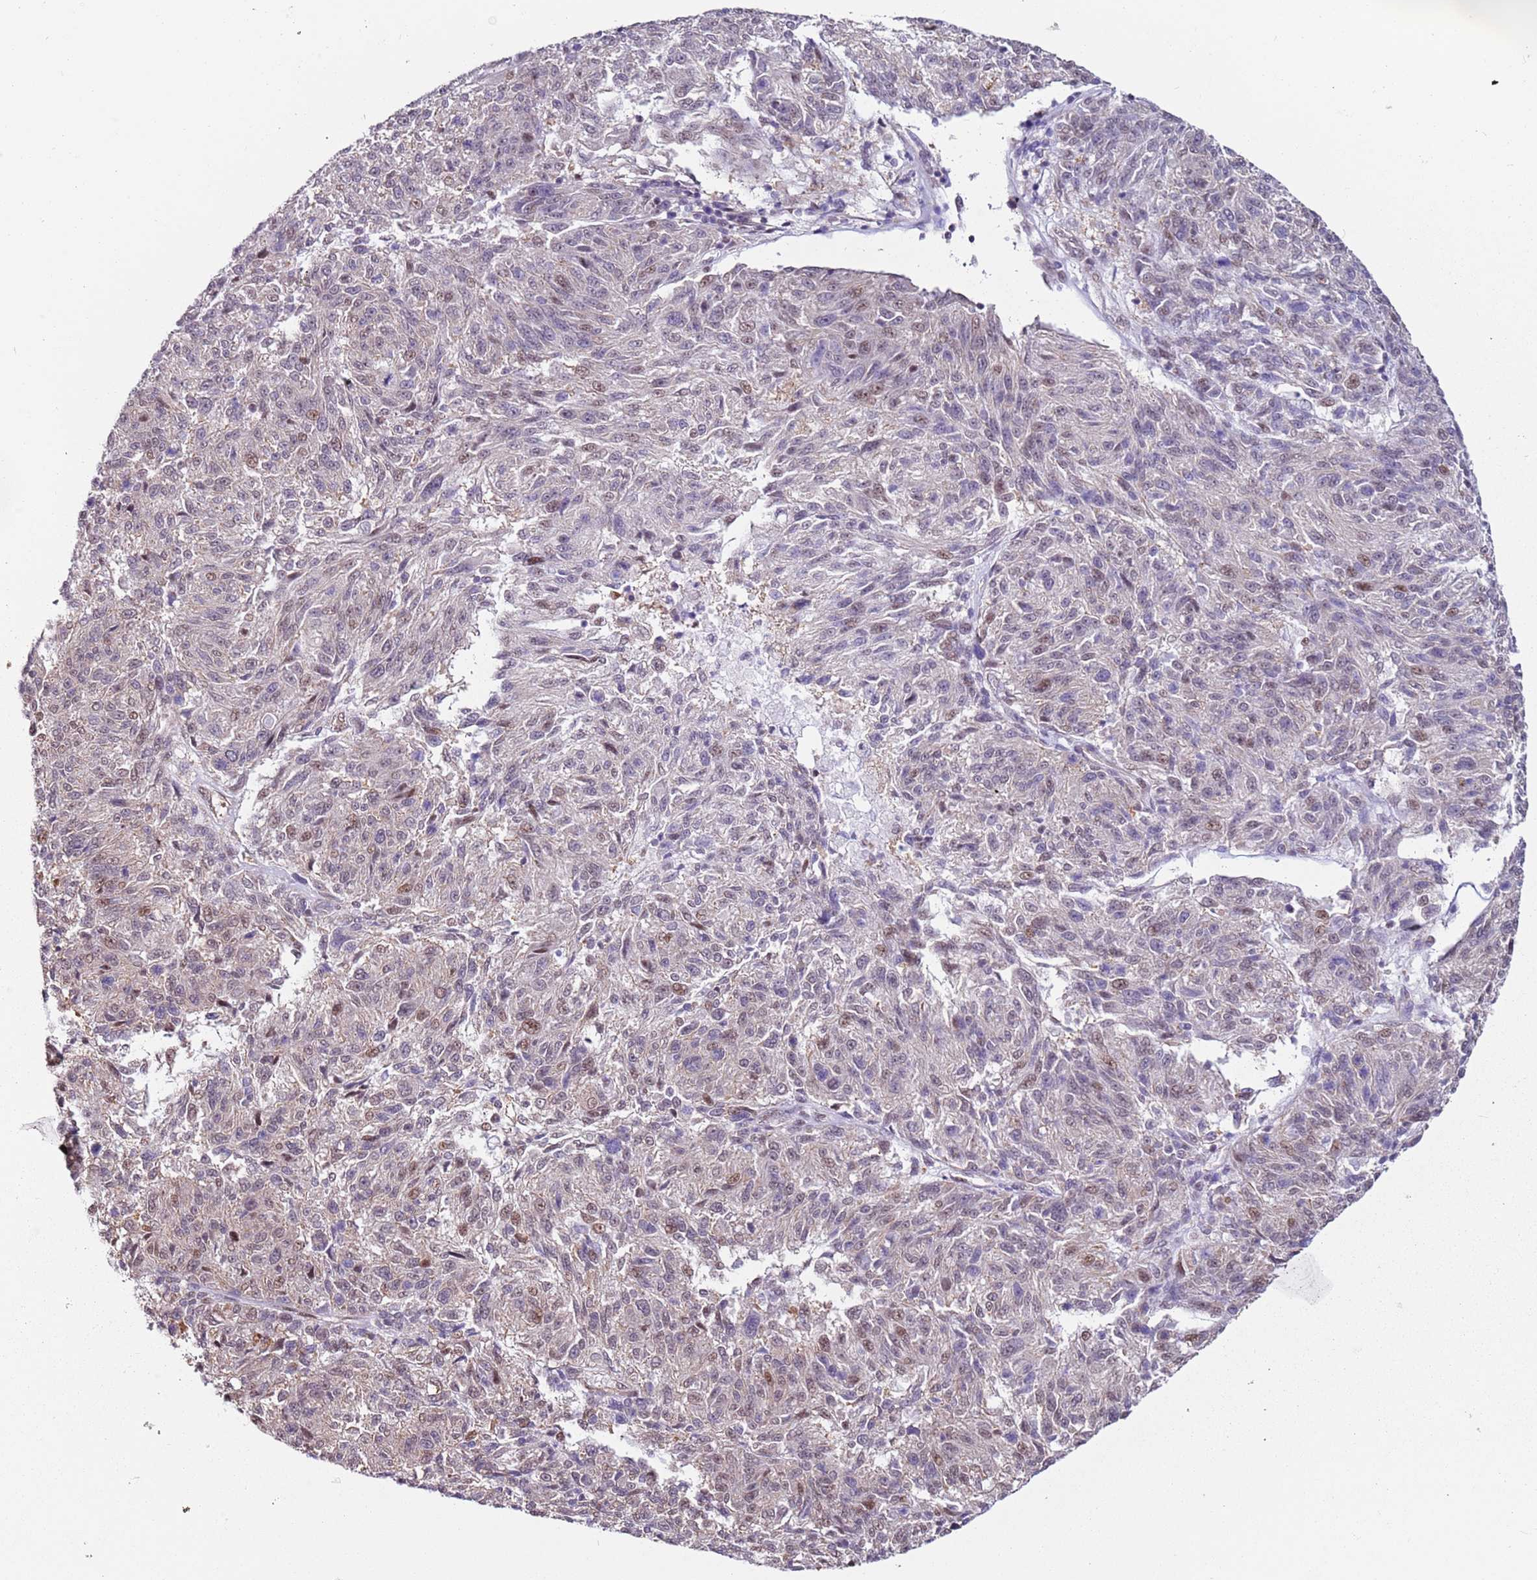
{"staining": {"intensity": "moderate", "quantity": "<25%", "location": "nuclear"}, "tissue": "melanoma", "cell_type": "Tumor cells", "image_type": "cancer", "snomed": [{"axis": "morphology", "description": "Malignant melanoma, NOS"}, {"axis": "topography", "description": "Skin"}], "caption": "Immunohistochemical staining of human malignant melanoma demonstrates moderate nuclear protein staining in approximately <25% of tumor cells. Immunohistochemistry (ihc) stains the protein of interest in brown and the nuclei are stained blue.", "gene": "PSMD4", "patient": {"sex": "male", "age": 53}}